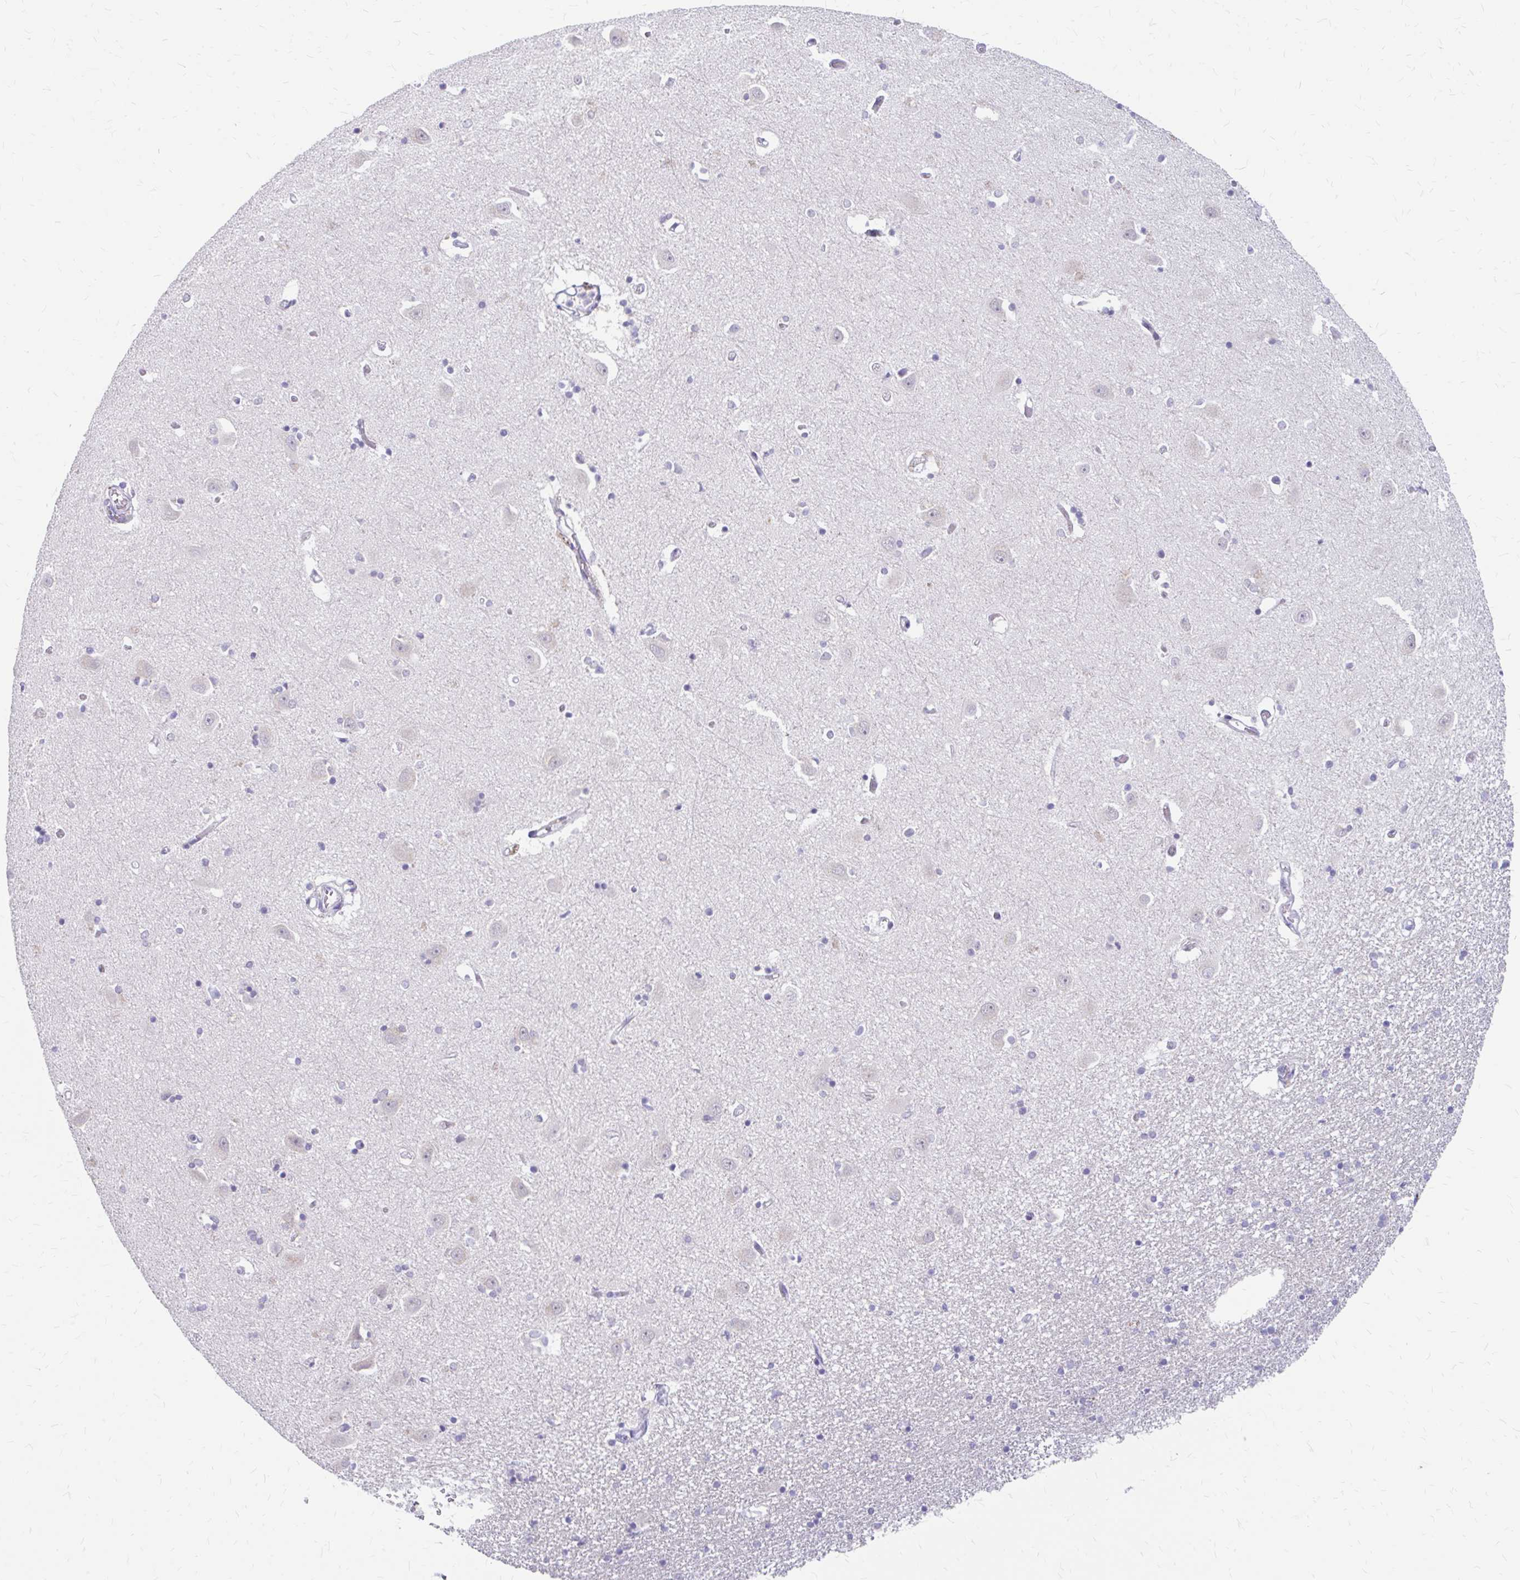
{"staining": {"intensity": "negative", "quantity": "none", "location": "none"}, "tissue": "caudate", "cell_type": "Glial cells", "image_type": "normal", "snomed": [{"axis": "morphology", "description": "Normal tissue, NOS"}, {"axis": "topography", "description": "Lateral ventricle wall"}, {"axis": "topography", "description": "Hippocampus"}], "caption": "High magnification brightfield microscopy of normal caudate stained with DAB (3,3'-diaminobenzidine) (brown) and counterstained with hematoxylin (blue): glial cells show no significant staining. (Immunohistochemistry, brightfield microscopy, high magnification).", "gene": "RGS16", "patient": {"sex": "female", "age": 63}}